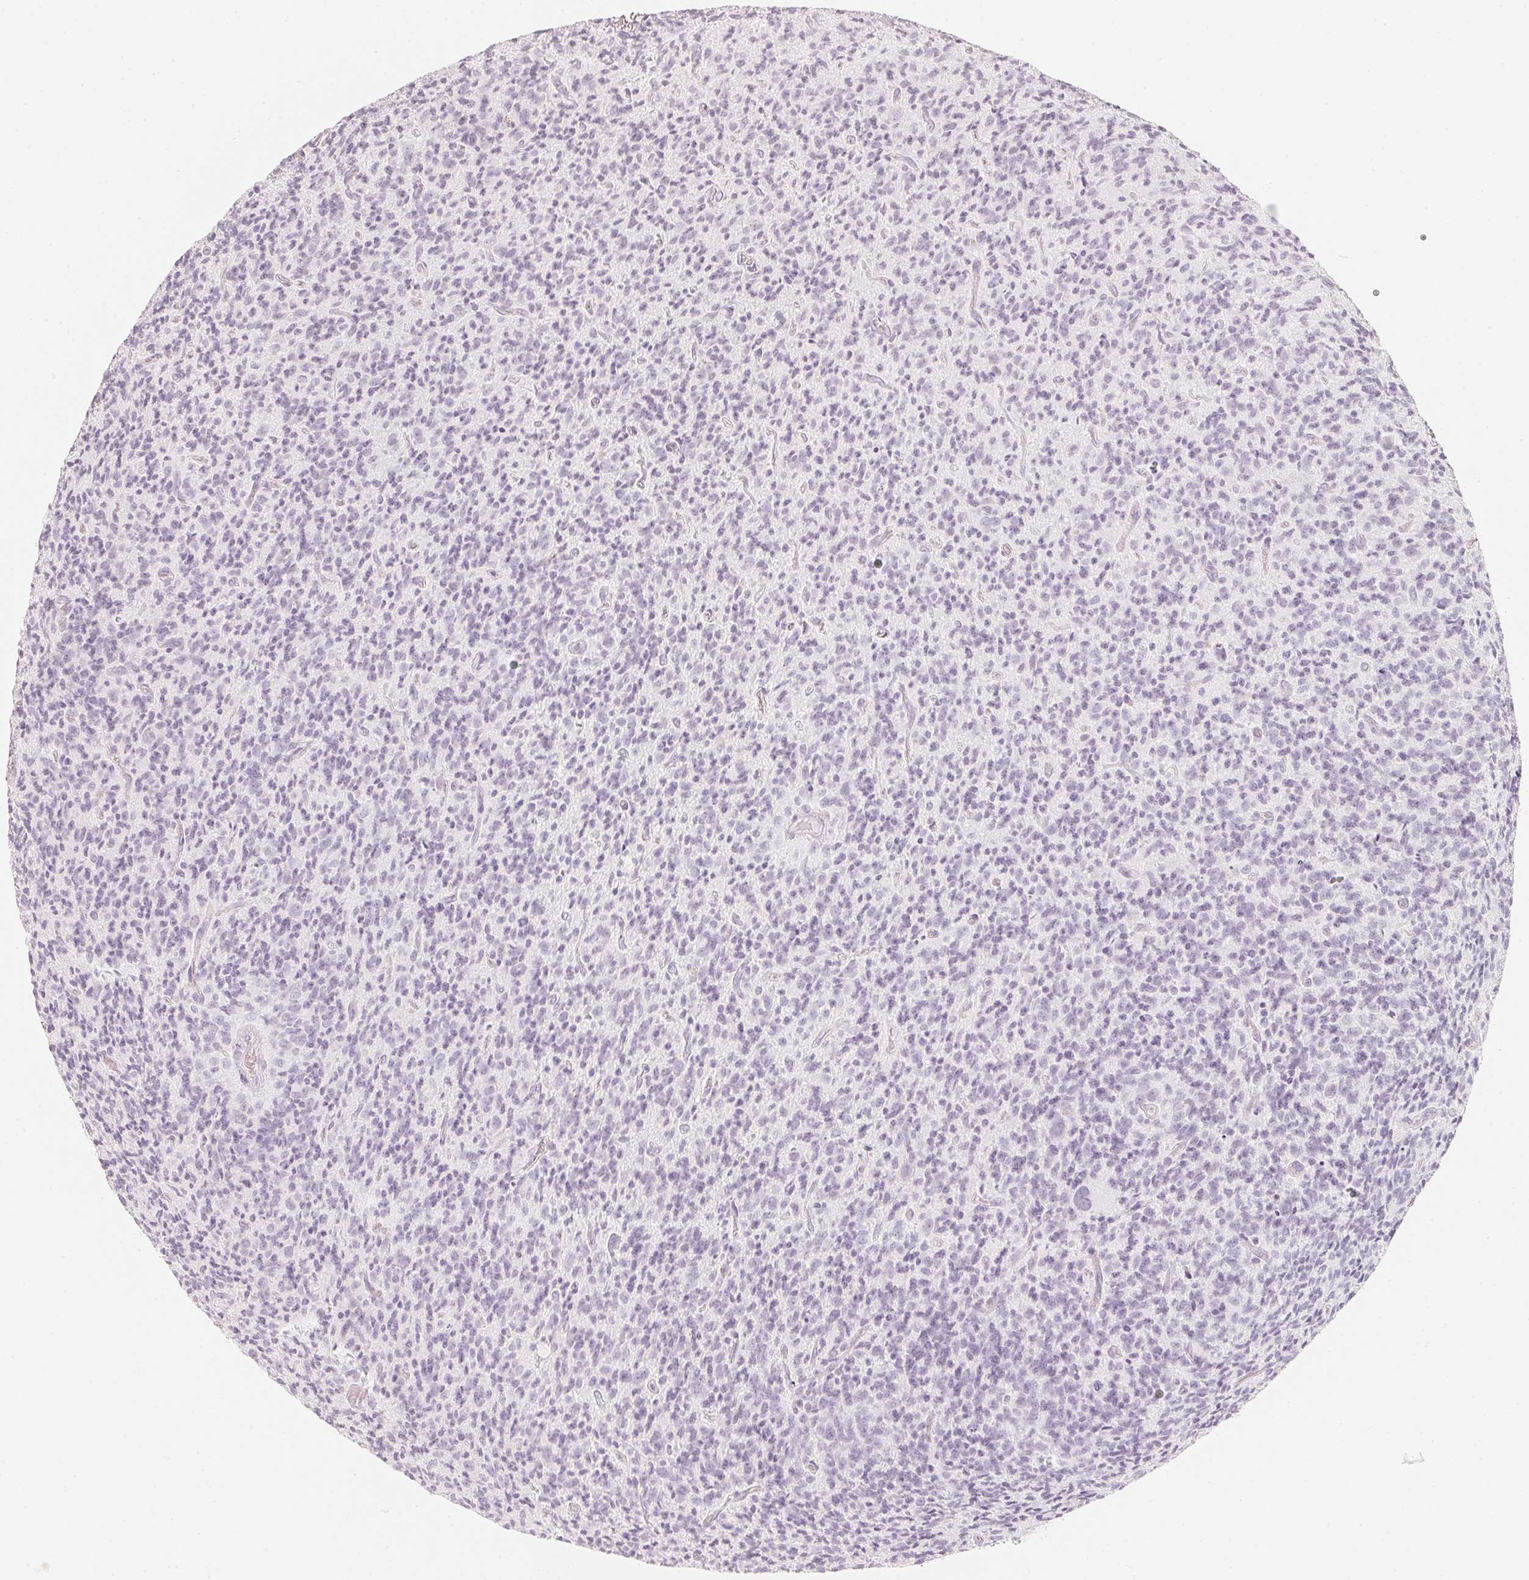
{"staining": {"intensity": "negative", "quantity": "none", "location": "none"}, "tissue": "glioma", "cell_type": "Tumor cells", "image_type": "cancer", "snomed": [{"axis": "morphology", "description": "Glioma, malignant, High grade"}, {"axis": "topography", "description": "Brain"}], "caption": "The histopathology image demonstrates no staining of tumor cells in malignant glioma (high-grade).", "gene": "SLC22A8", "patient": {"sex": "male", "age": 76}}